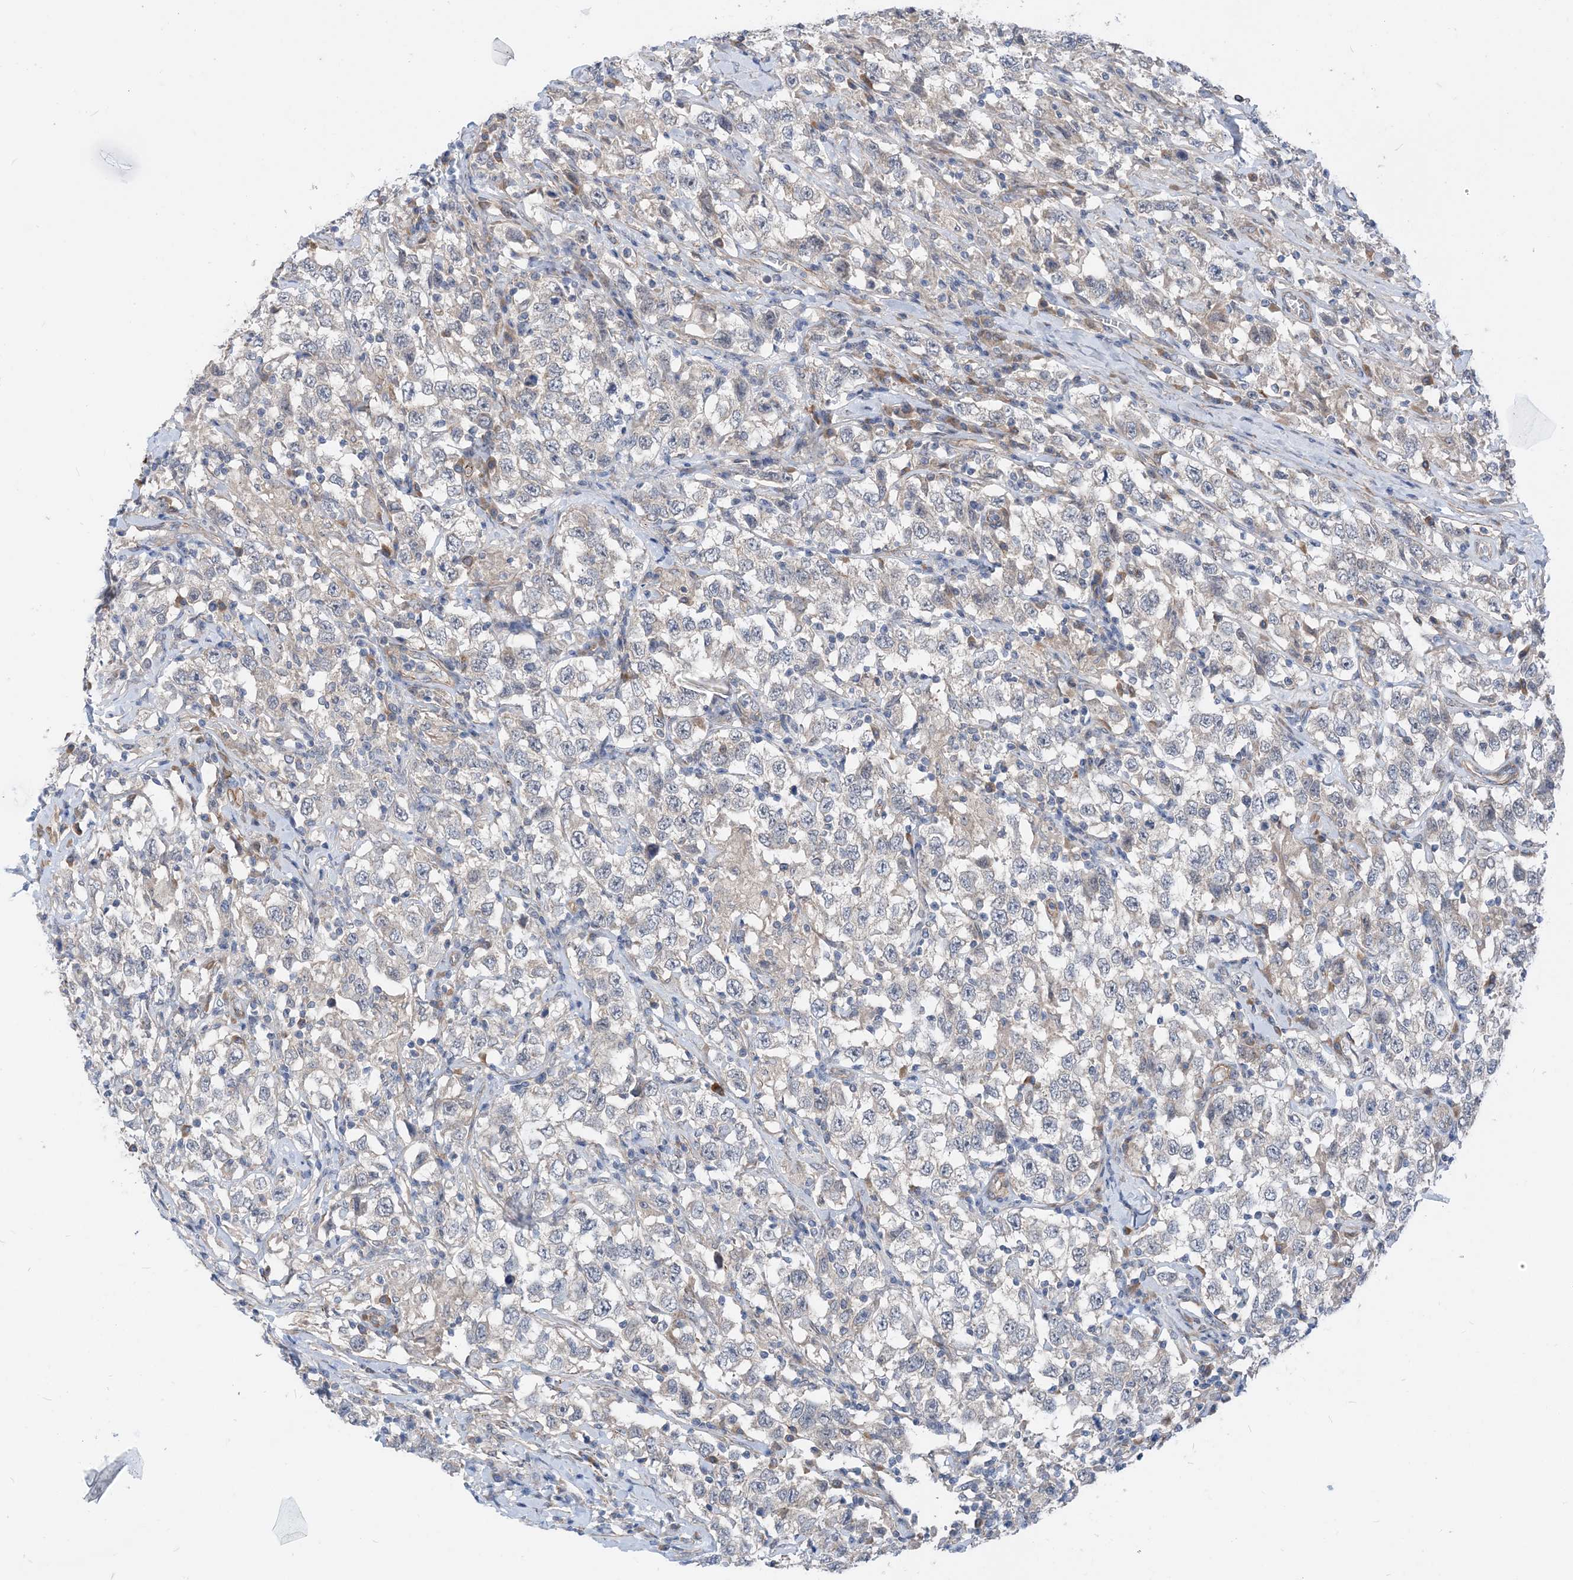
{"staining": {"intensity": "negative", "quantity": "none", "location": "none"}, "tissue": "testis cancer", "cell_type": "Tumor cells", "image_type": "cancer", "snomed": [{"axis": "morphology", "description": "Seminoma, NOS"}, {"axis": "topography", "description": "Testis"}], "caption": "Immunohistochemistry micrograph of human seminoma (testis) stained for a protein (brown), which shows no expression in tumor cells. Nuclei are stained in blue.", "gene": "PLEKHA3", "patient": {"sex": "male", "age": 41}}